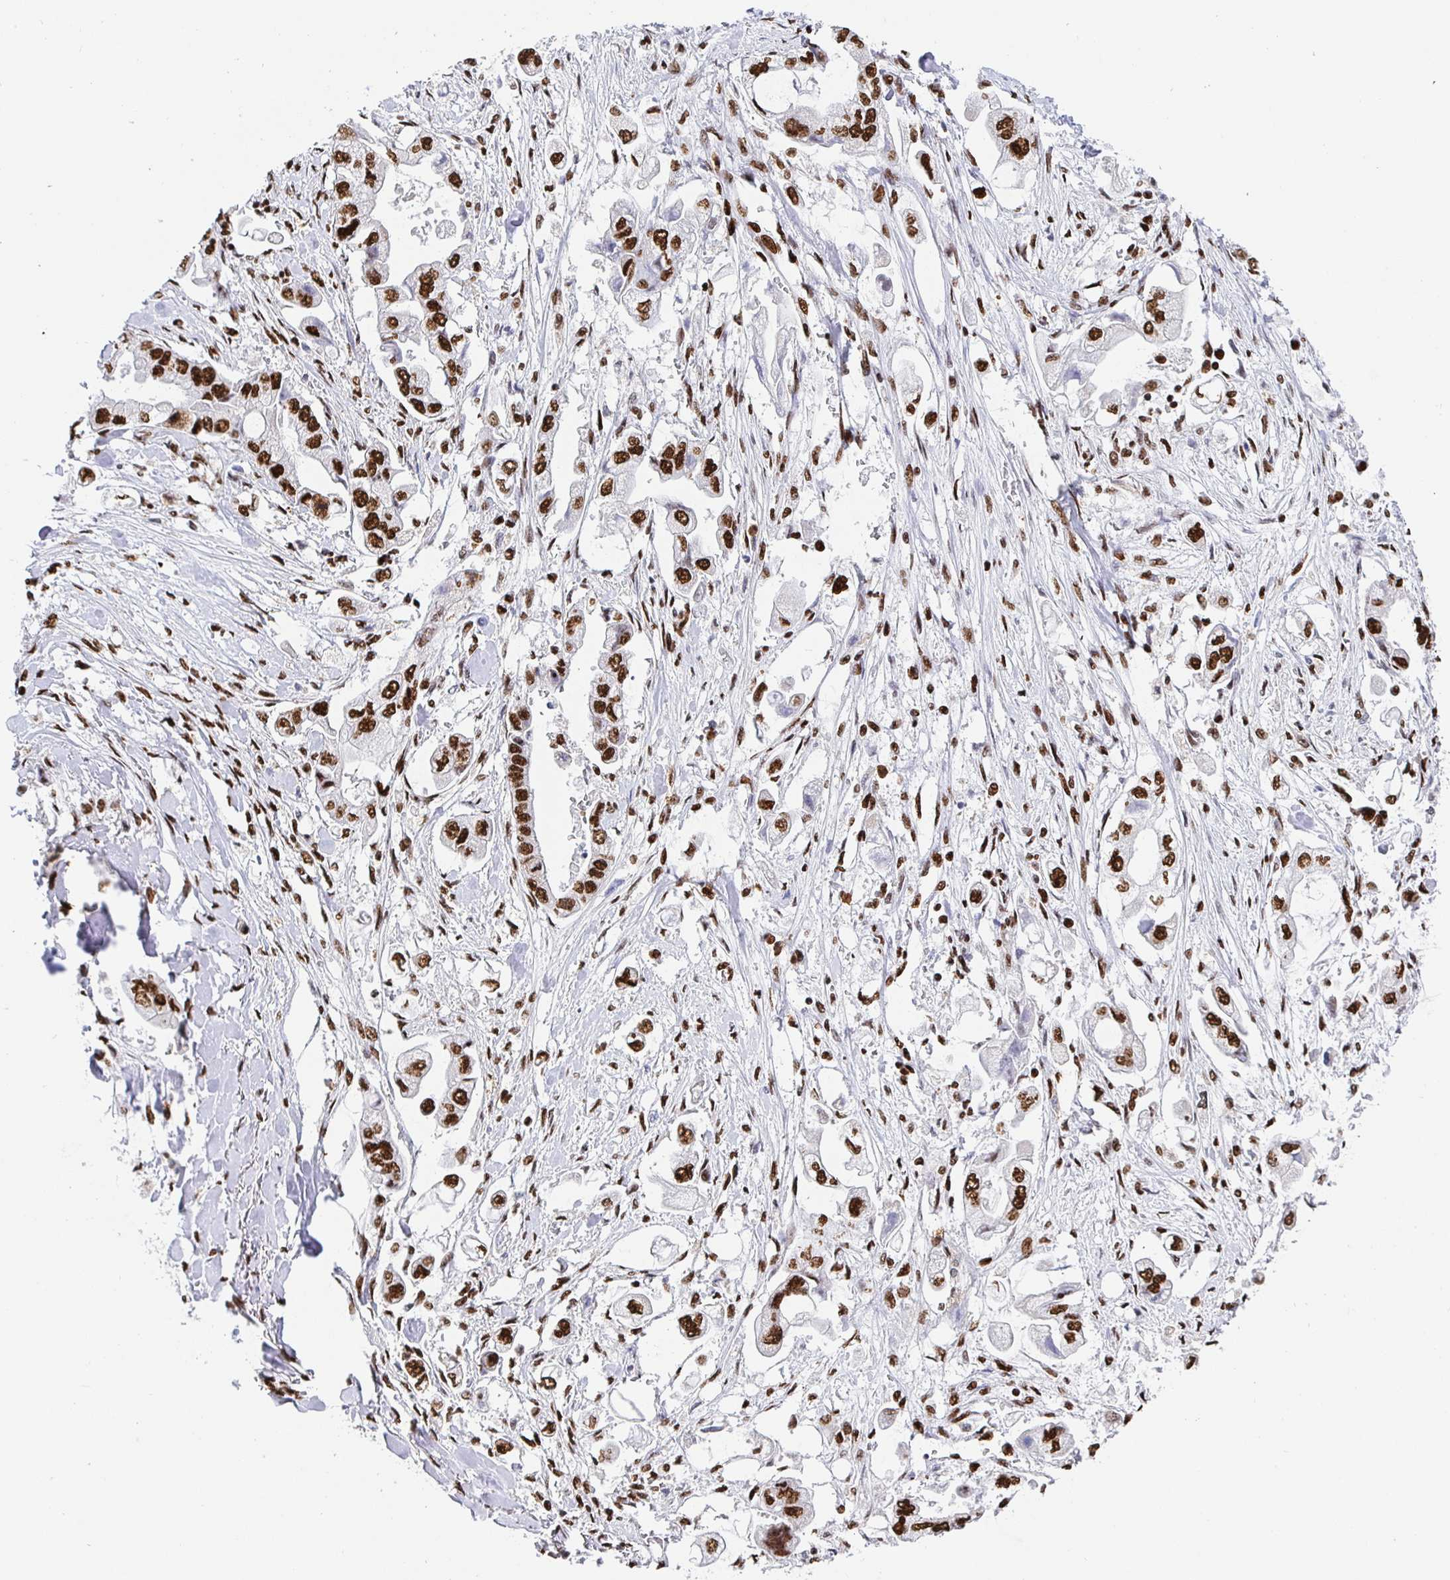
{"staining": {"intensity": "strong", "quantity": ">75%", "location": "nuclear"}, "tissue": "stomach cancer", "cell_type": "Tumor cells", "image_type": "cancer", "snomed": [{"axis": "morphology", "description": "Adenocarcinoma, NOS"}, {"axis": "topography", "description": "Stomach"}], "caption": "Immunohistochemistry photomicrograph of neoplastic tissue: human stomach adenocarcinoma stained using IHC displays high levels of strong protein expression localized specifically in the nuclear of tumor cells, appearing as a nuclear brown color.", "gene": "SETD5", "patient": {"sex": "male", "age": 62}}